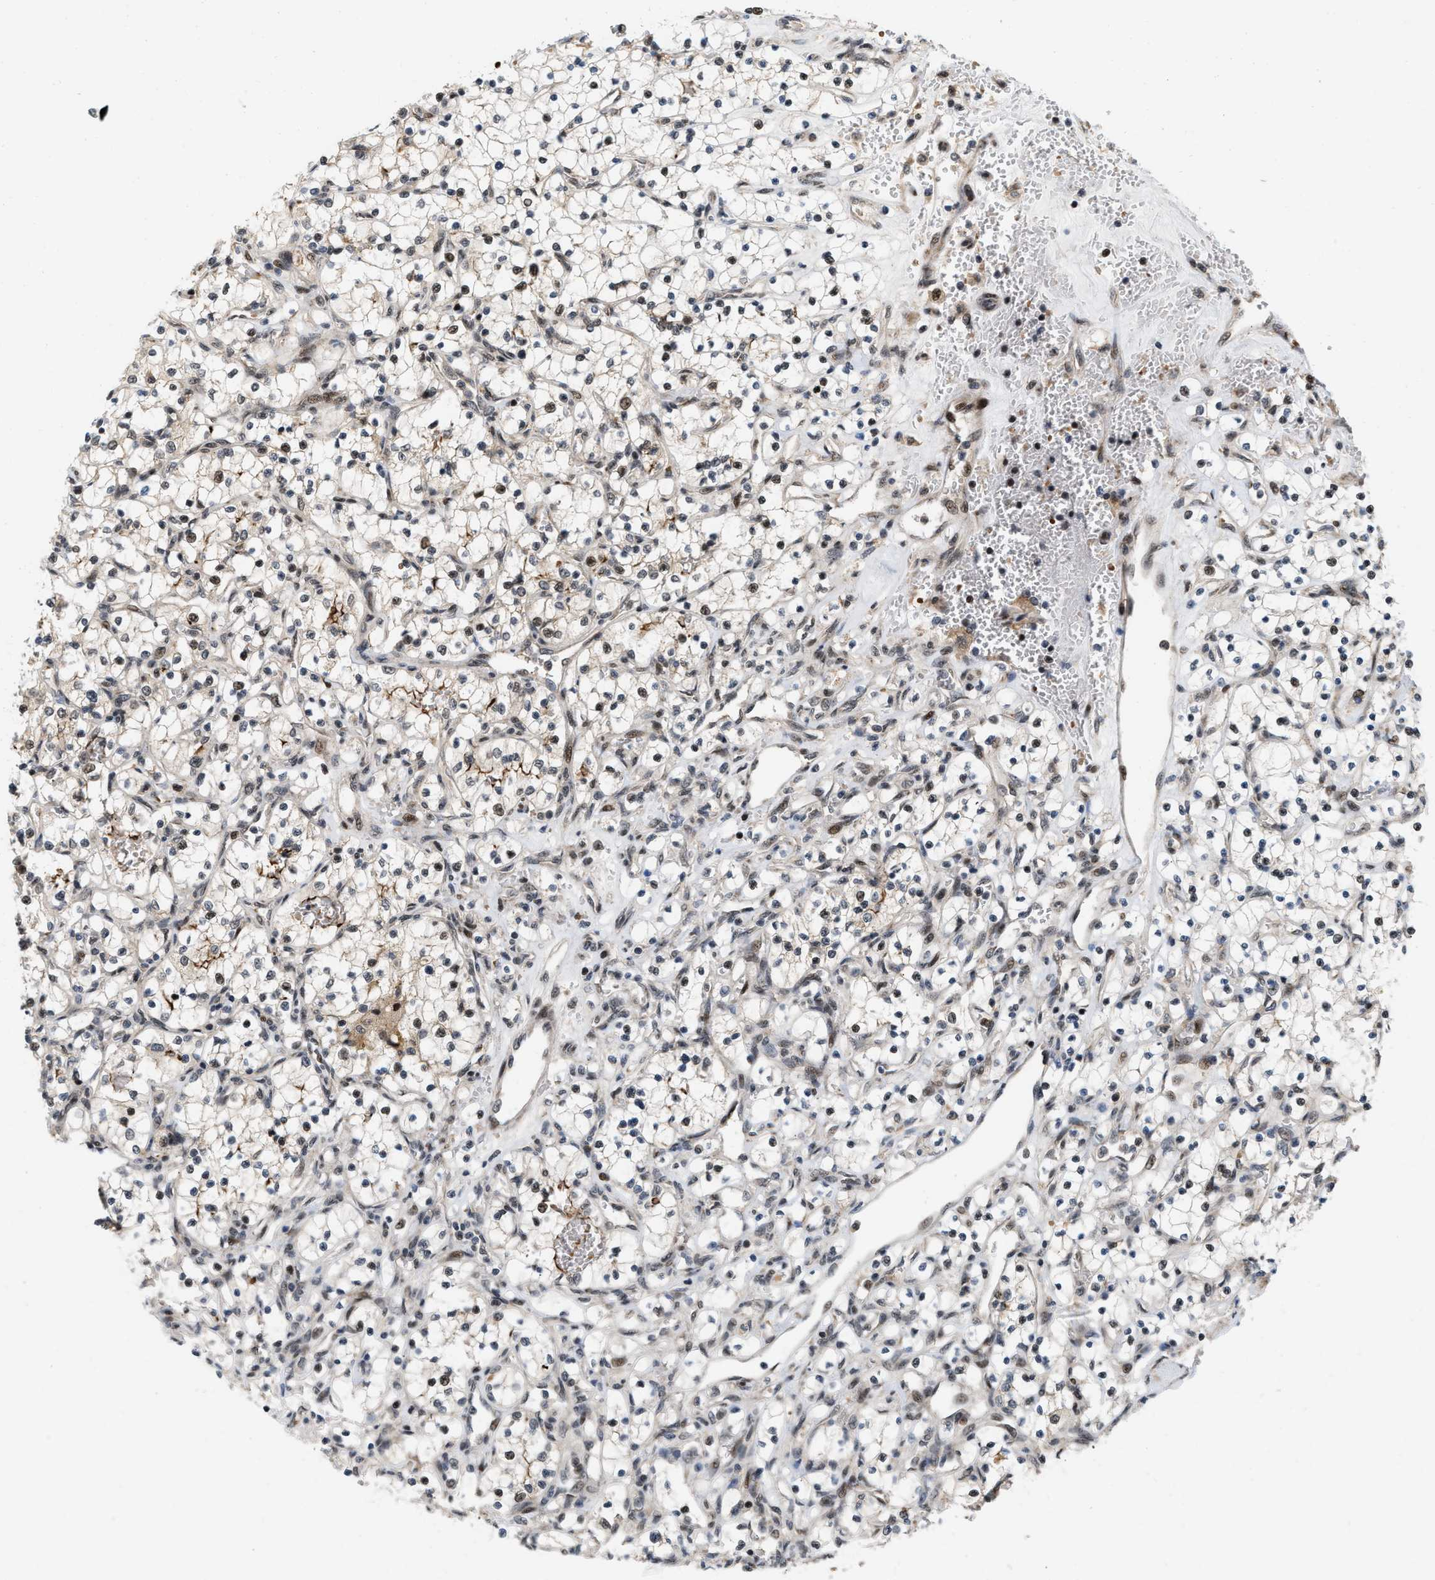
{"staining": {"intensity": "moderate", "quantity": "<25%", "location": "cytoplasmic/membranous,nuclear"}, "tissue": "renal cancer", "cell_type": "Tumor cells", "image_type": "cancer", "snomed": [{"axis": "morphology", "description": "Adenocarcinoma, NOS"}, {"axis": "topography", "description": "Kidney"}], "caption": "Tumor cells reveal low levels of moderate cytoplasmic/membranous and nuclear staining in approximately <25% of cells in adenocarcinoma (renal).", "gene": "ANKRD11", "patient": {"sex": "female", "age": 69}}